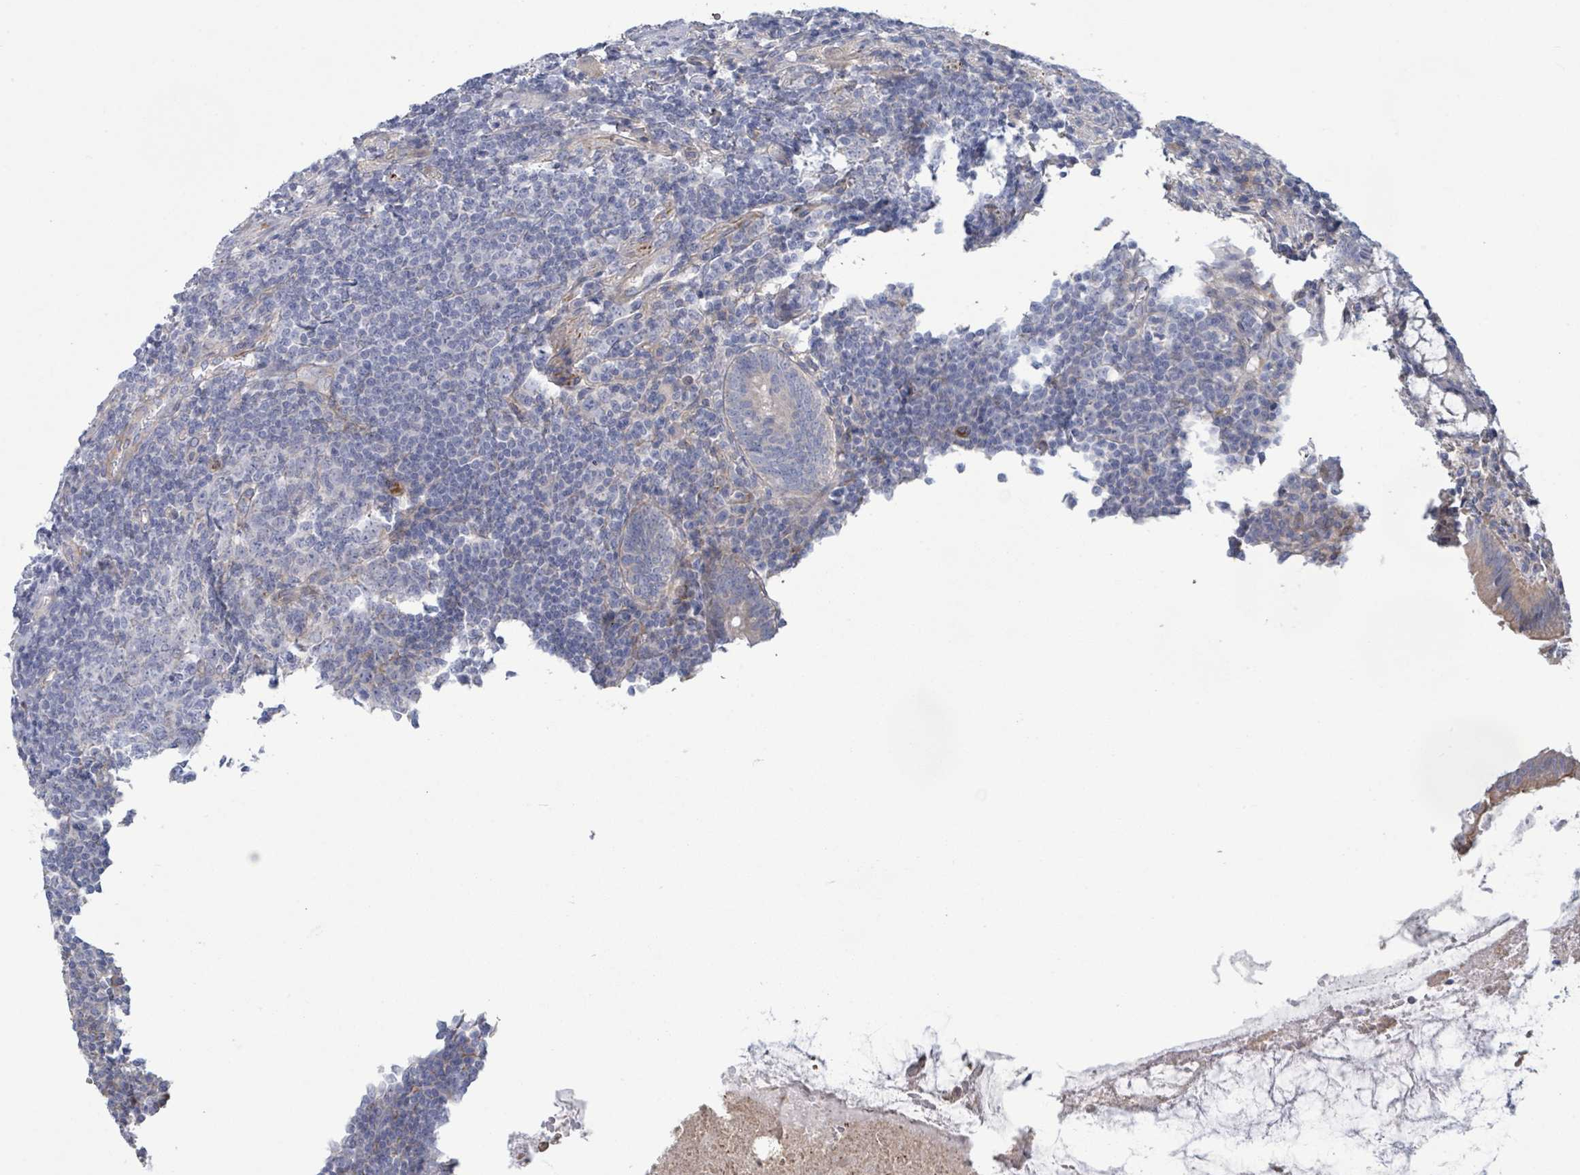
{"staining": {"intensity": "weak", "quantity": "<25%", "location": "cytoplasmic/membranous"}, "tissue": "appendix", "cell_type": "Glandular cells", "image_type": "normal", "snomed": [{"axis": "morphology", "description": "Normal tissue, NOS"}, {"axis": "topography", "description": "Appendix"}], "caption": "Human appendix stained for a protein using immunohistochemistry (IHC) displays no staining in glandular cells.", "gene": "COL13A1", "patient": {"sex": "male", "age": 83}}